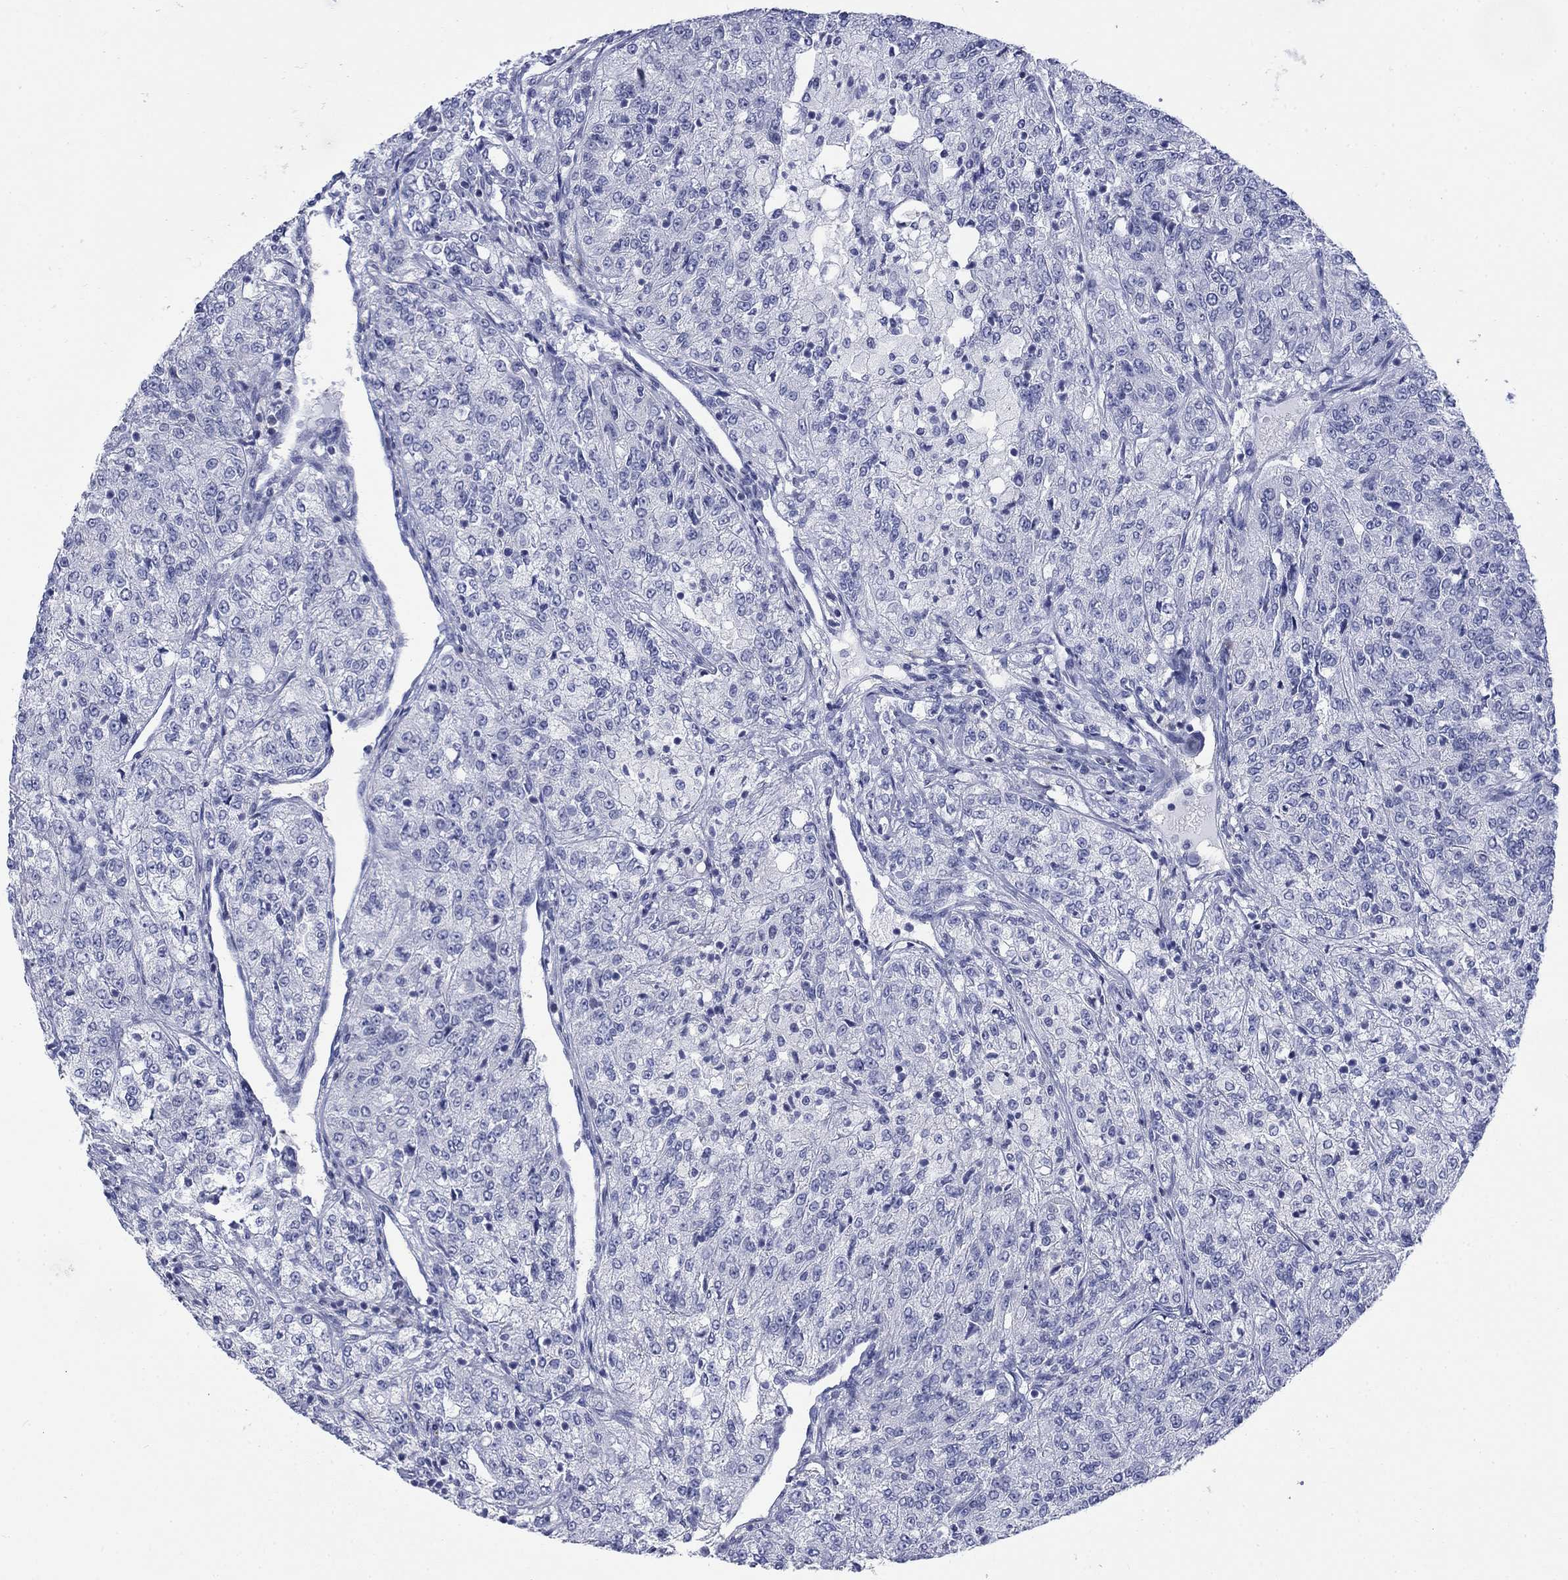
{"staining": {"intensity": "negative", "quantity": "none", "location": "none"}, "tissue": "renal cancer", "cell_type": "Tumor cells", "image_type": "cancer", "snomed": [{"axis": "morphology", "description": "Adenocarcinoma, NOS"}, {"axis": "topography", "description": "Kidney"}], "caption": "Immunohistochemistry photomicrograph of adenocarcinoma (renal) stained for a protein (brown), which reveals no staining in tumor cells.", "gene": "IGF2BP3", "patient": {"sex": "female", "age": 63}}